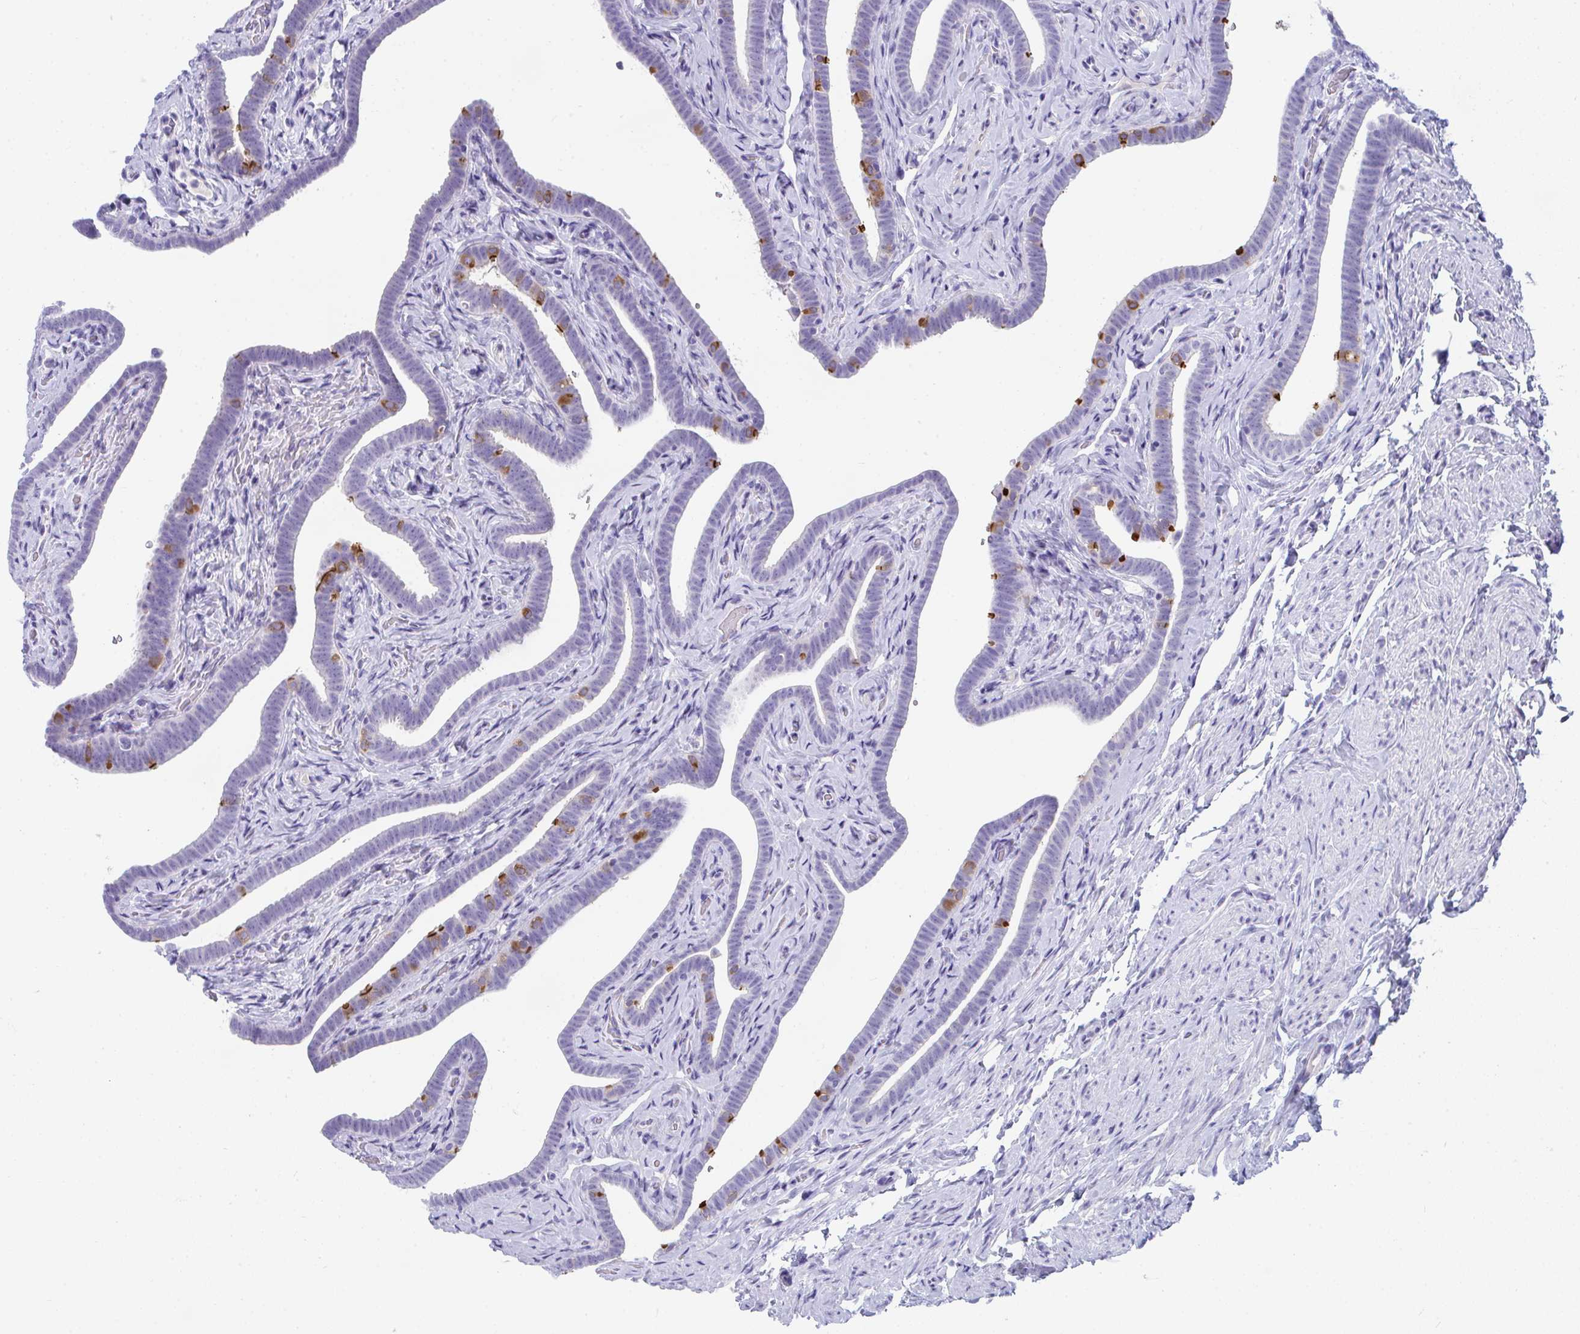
{"staining": {"intensity": "strong", "quantity": "25%-75%", "location": "cytoplasmic/membranous"}, "tissue": "fallopian tube", "cell_type": "Glandular cells", "image_type": "normal", "snomed": [{"axis": "morphology", "description": "Normal tissue, NOS"}, {"axis": "topography", "description": "Fallopian tube"}], "caption": "Protein staining reveals strong cytoplasmic/membranous staining in about 25%-75% of glandular cells in normal fallopian tube.", "gene": "TTC30A", "patient": {"sex": "female", "age": 69}}